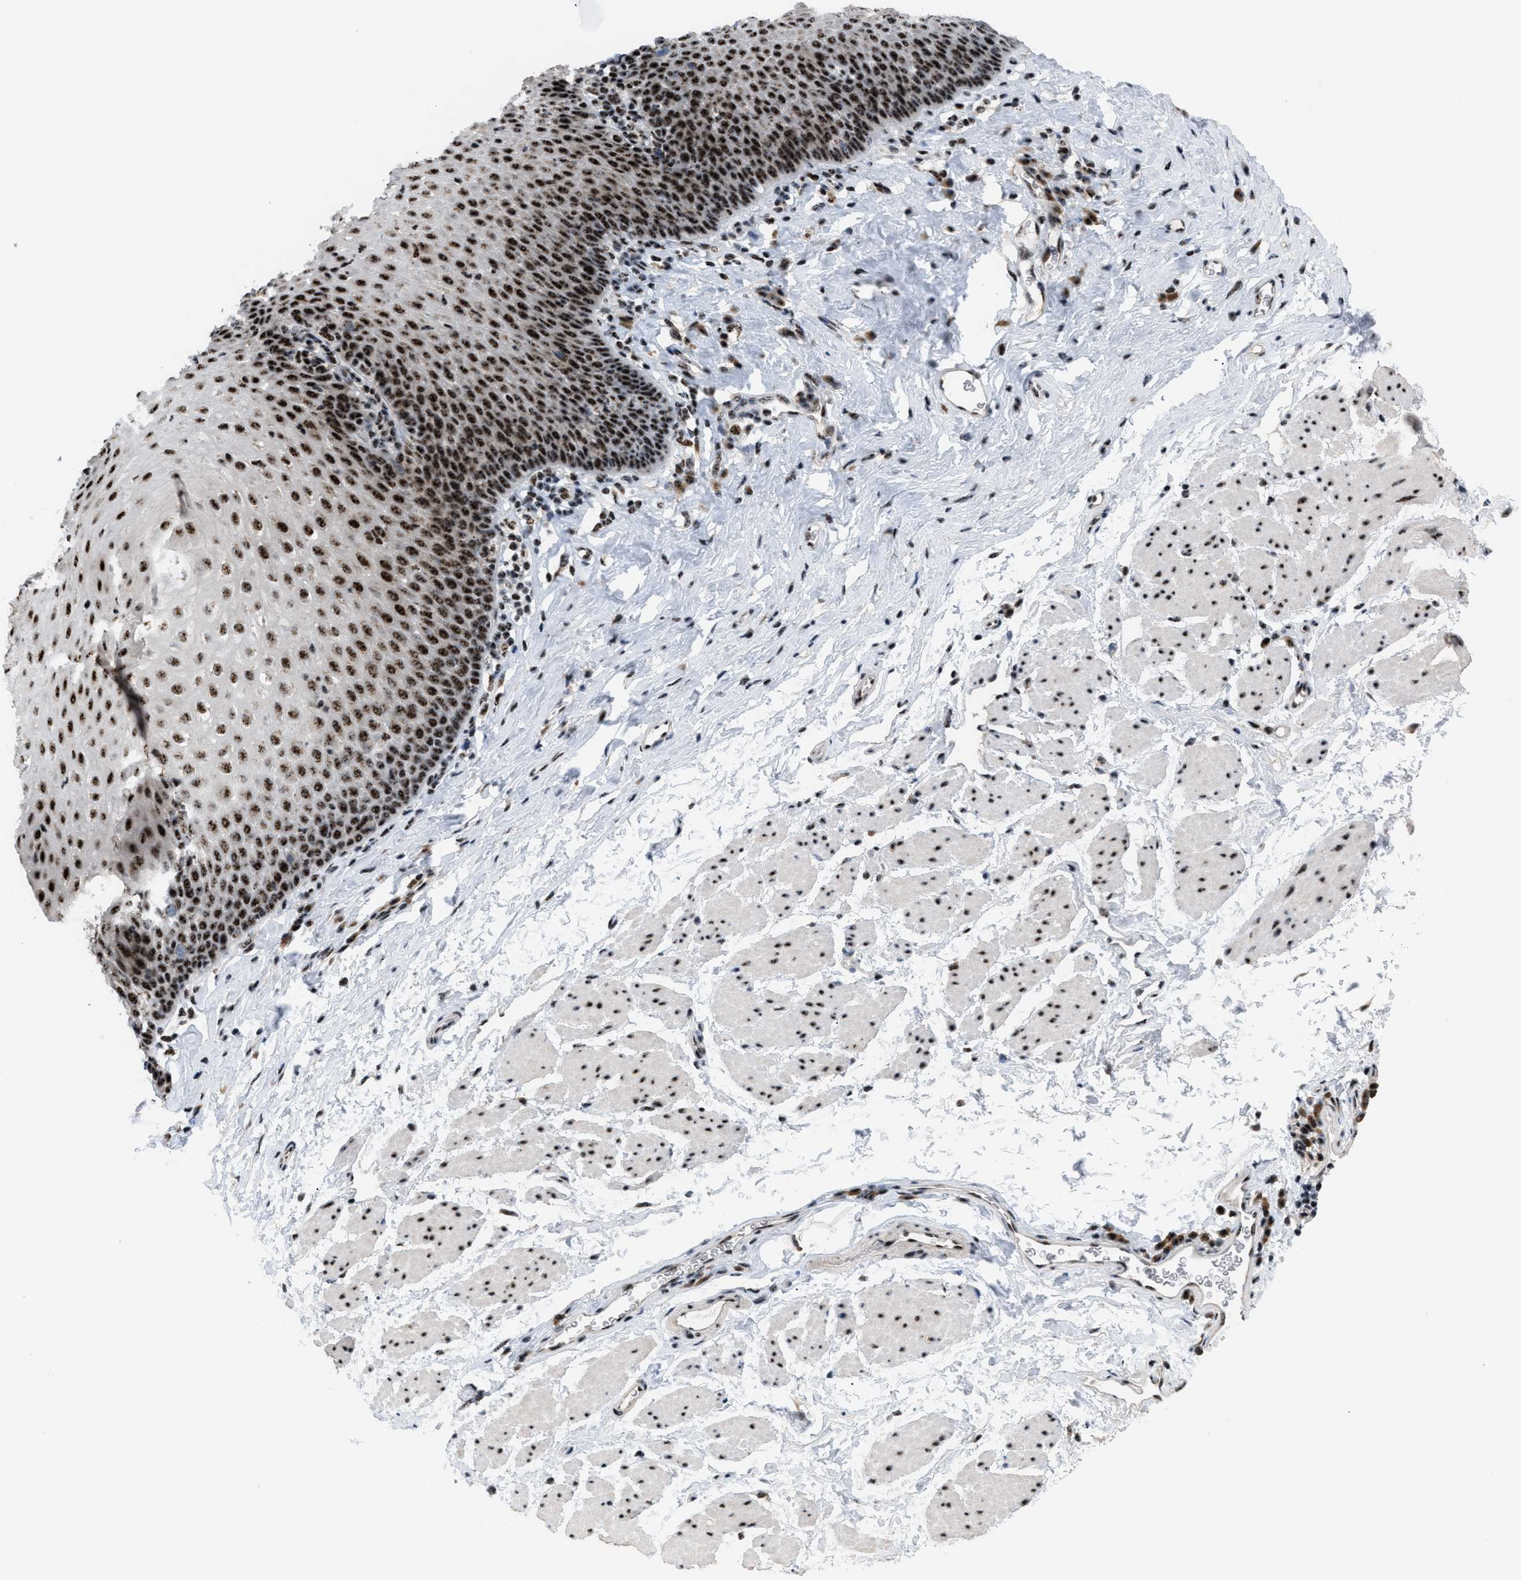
{"staining": {"intensity": "strong", "quantity": ">75%", "location": "nuclear"}, "tissue": "esophagus", "cell_type": "Squamous epithelial cells", "image_type": "normal", "snomed": [{"axis": "morphology", "description": "Normal tissue, NOS"}, {"axis": "topography", "description": "Esophagus"}], "caption": "DAB (3,3'-diaminobenzidine) immunohistochemical staining of normal human esophagus reveals strong nuclear protein expression in about >75% of squamous epithelial cells.", "gene": "CDR2", "patient": {"sex": "female", "age": 61}}